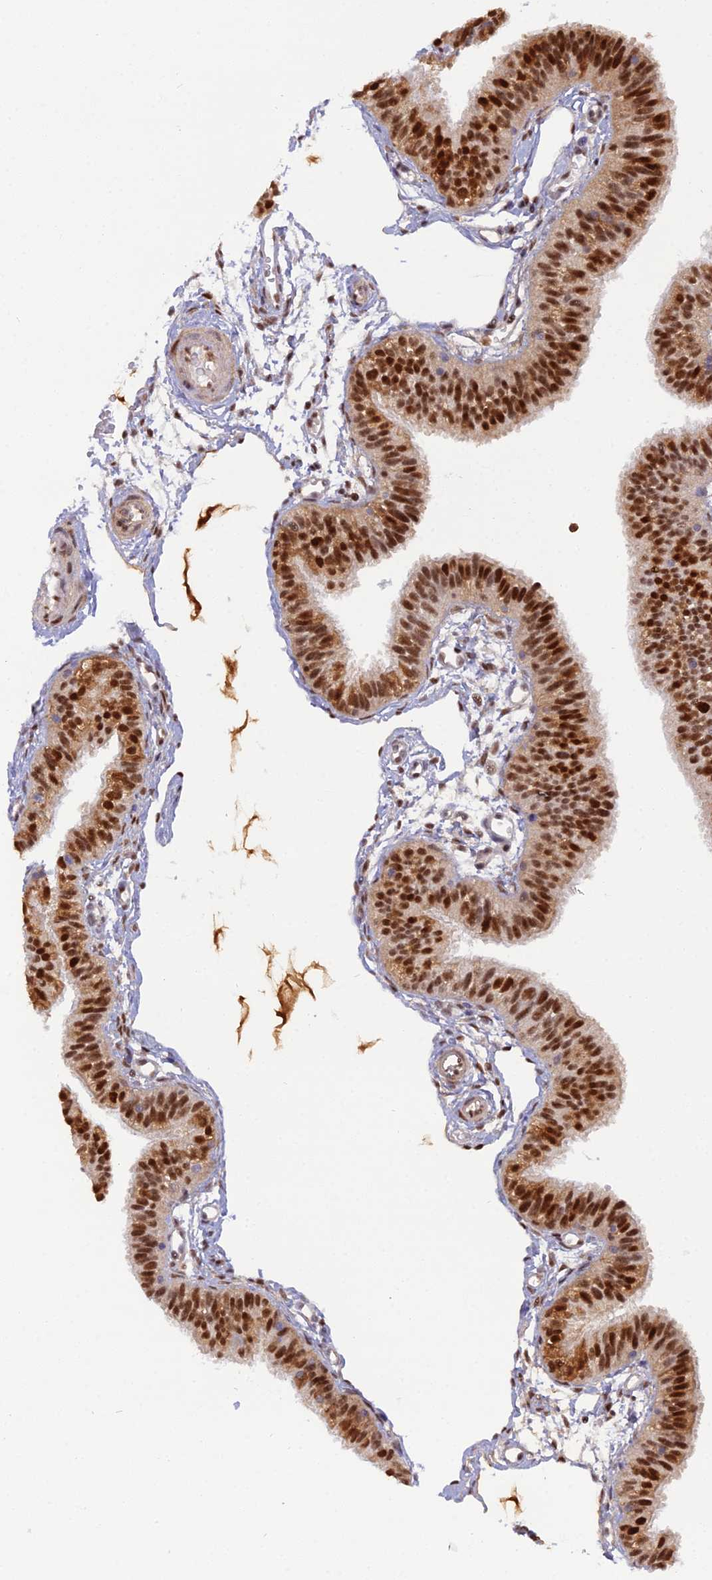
{"staining": {"intensity": "strong", "quantity": ">75%", "location": "nuclear"}, "tissue": "fallopian tube", "cell_type": "Glandular cells", "image_type": "normal", "snomed": [{"axis": "morphology", "description": "Normal tissue, NOS"}, {"axis": "topography", "description": "Fallopian tube"}], "caption": "IHC histopathology image of unremarkable fallopian tube: fallopian tube stained using IHC displays high levels of strong protein expression localized specifically in the nuclear of glandular cells, appearing as a nuclear brown color.", "gene": "NPEPL1", "patient": {"sex": "female", "age": 35}}